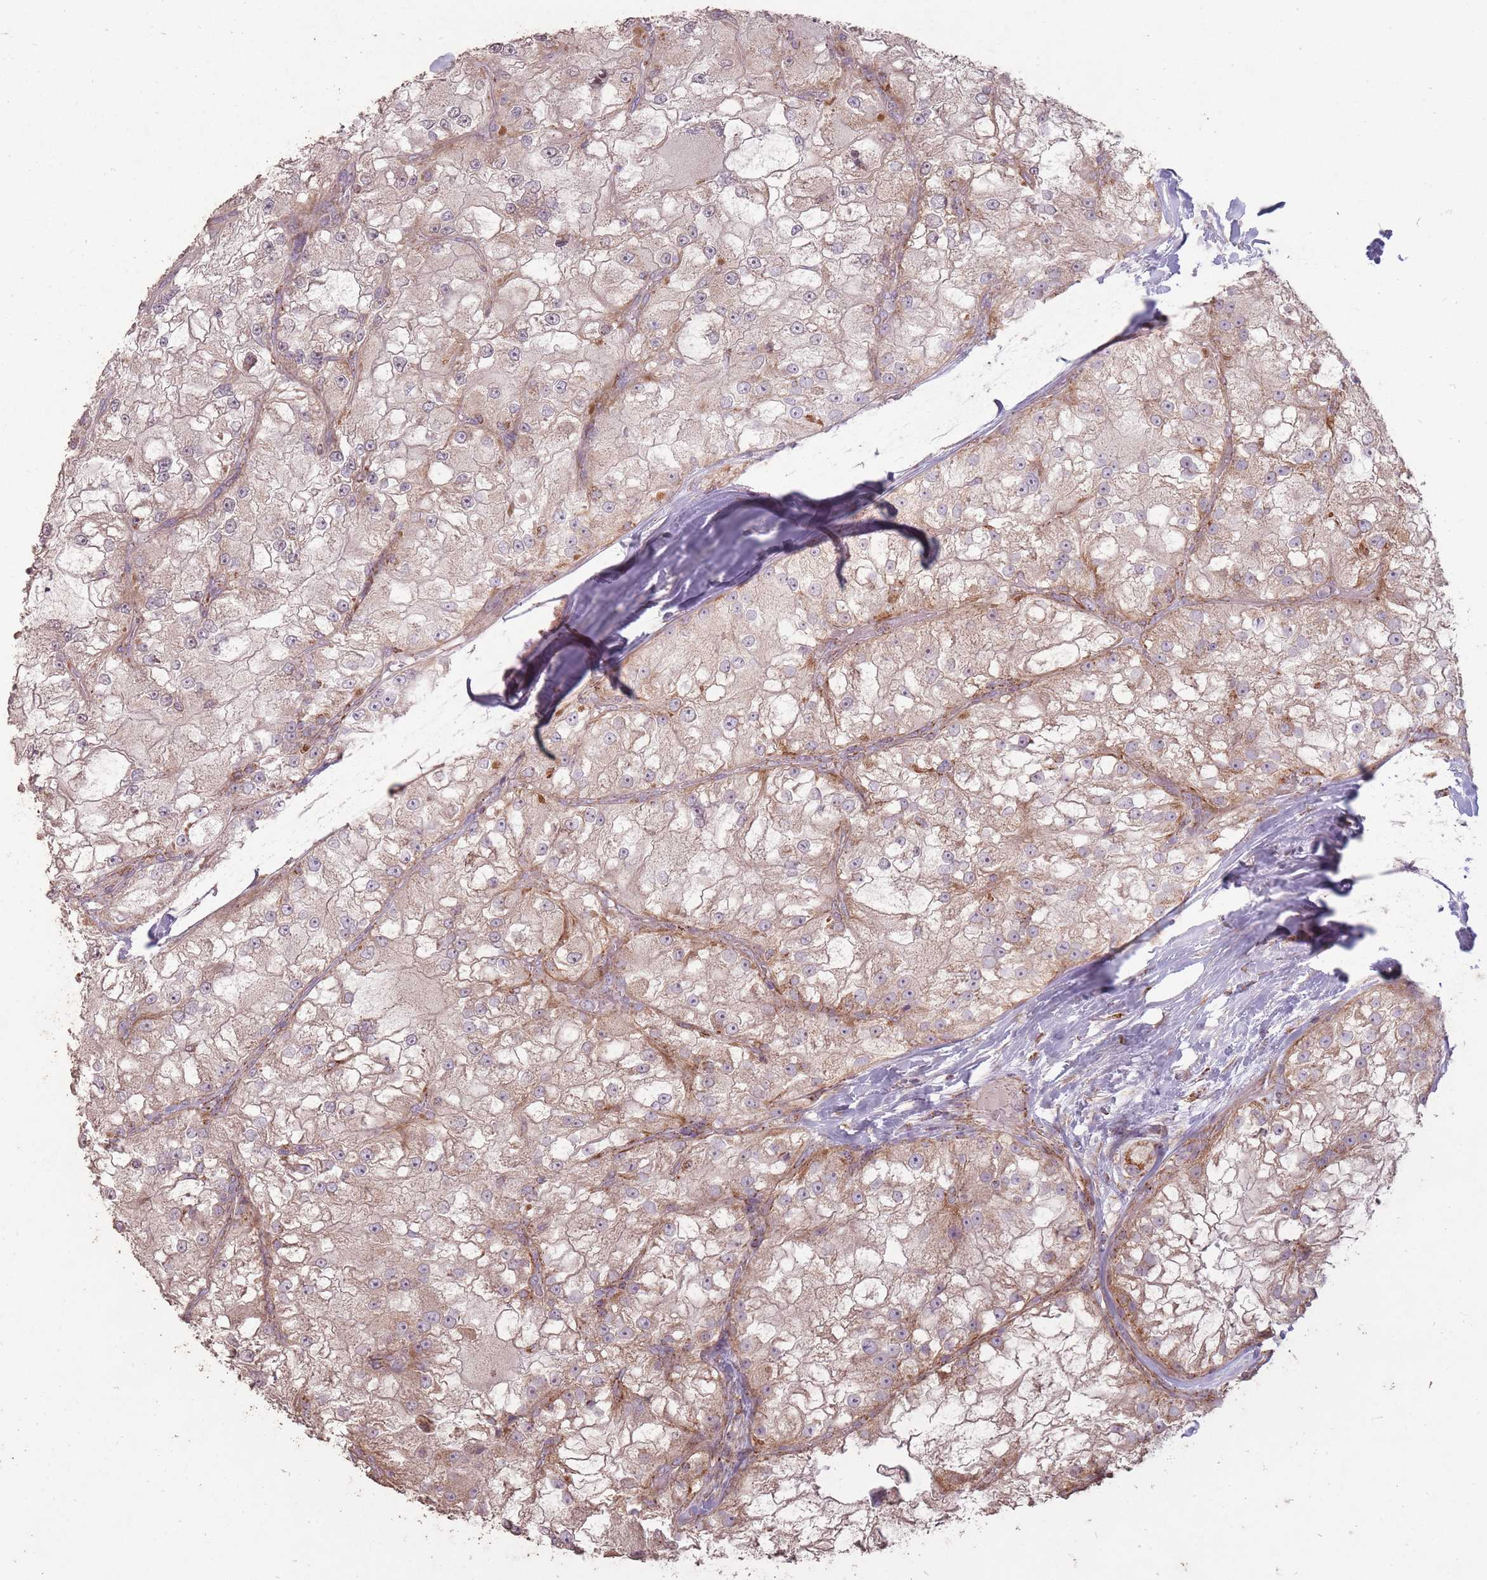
{"staining": {"intensity": "moderate", "quantity": "25%-75%", "location": "cytoplasmic/membranous"}, "tissue": "renal cancer", "cell_type": "Tumor cells", "image_type": "cancer", "snomed": [{"axis": "morphology", "description": "Adenocarcinoma, NOS"}, {"axis": "topography", "description": "Kidney"}], "caption": "Immunohistochemistry (IHC) photomicrograph of neoplastic tissue: renal cancer stained using immunohistochemistry (IHC) exhibits medium levels of moderate protein expression localized specifically in the cytoplasmic/membranous of tumor cells, appearing as a cytoplasmic/membranous brown color.", "gene": "CNOT8", "patient": {"sex": "female", "age": 72}}